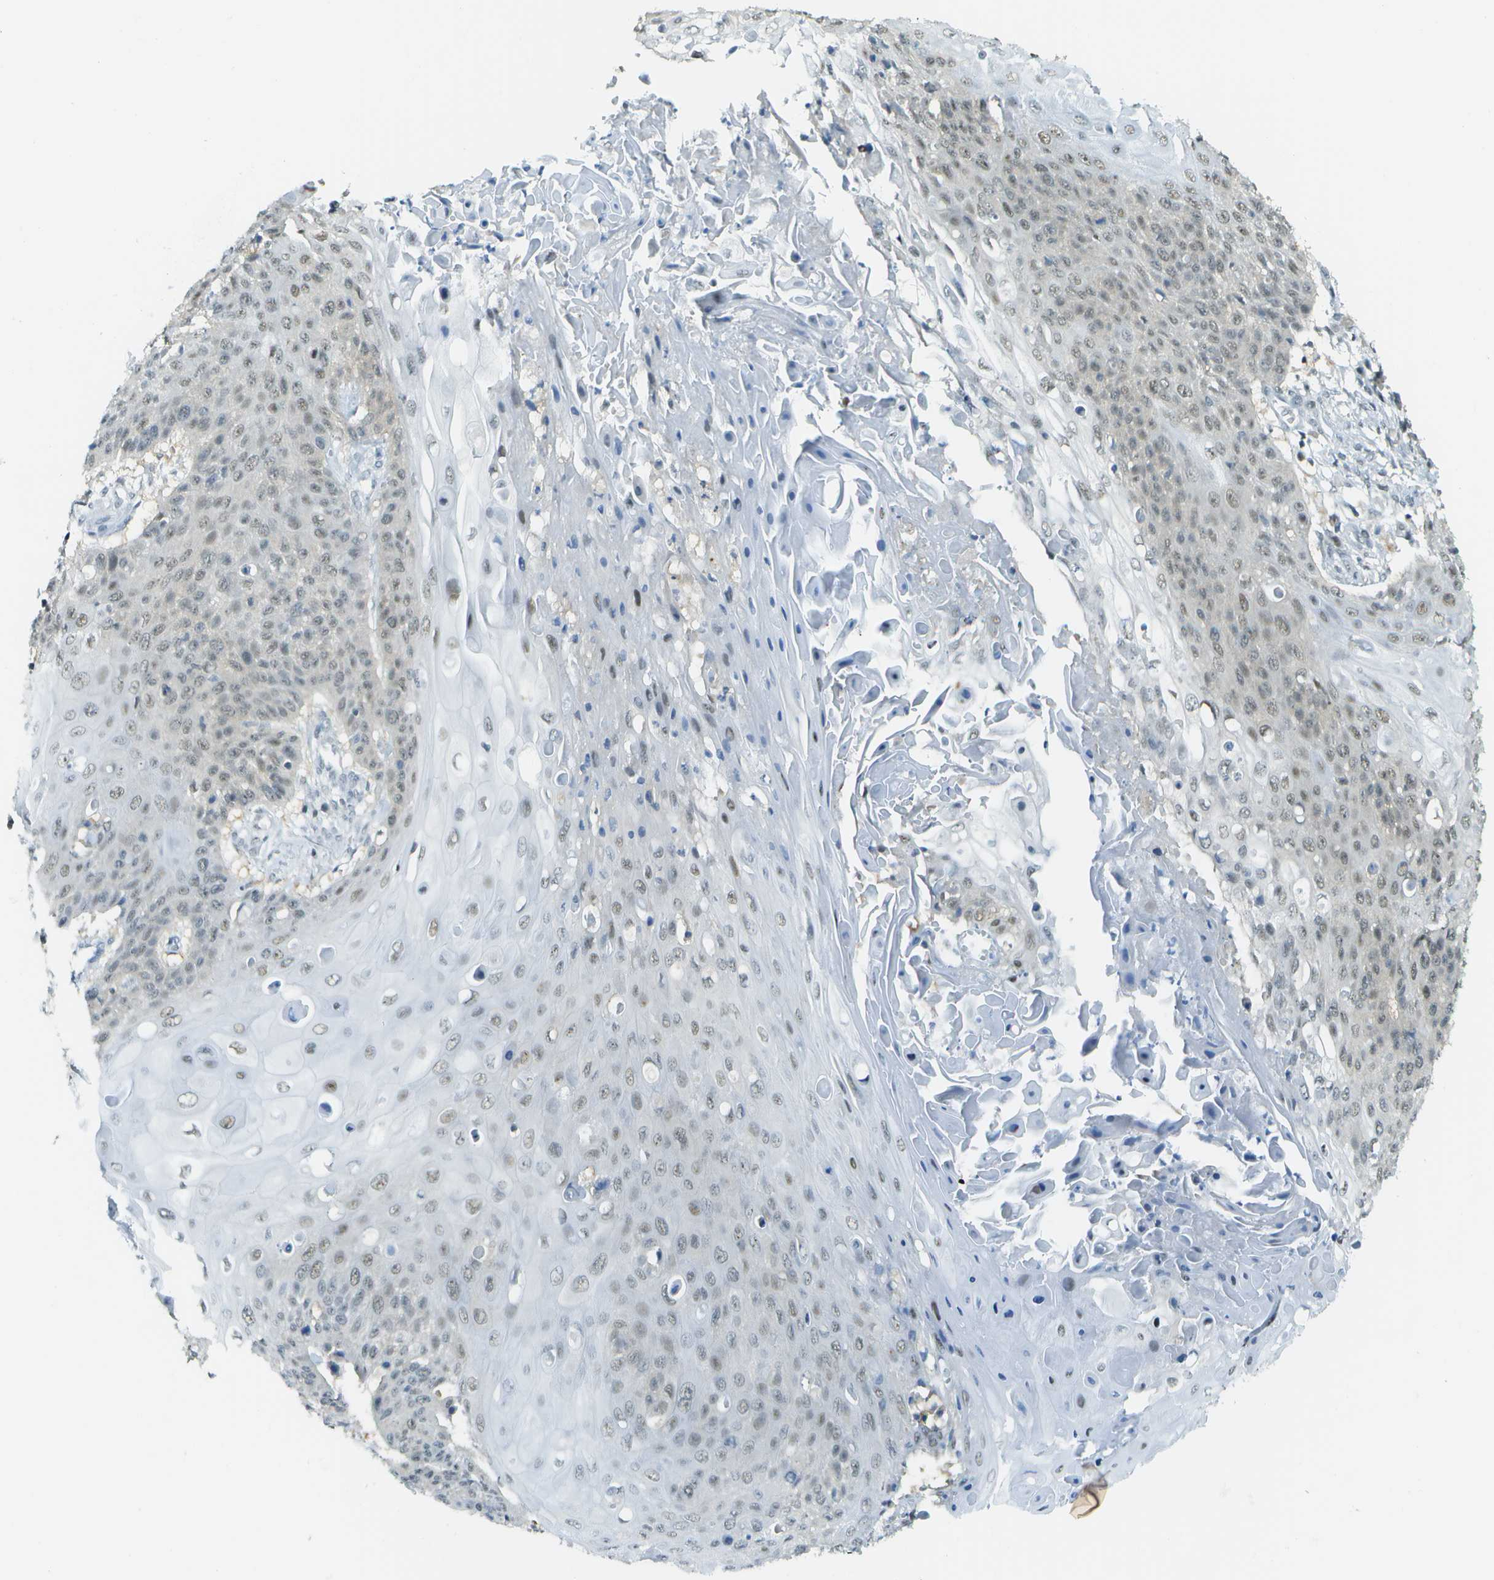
{"staining": {"intensity": "weak", "quantity": "25%-75%", "location": "nuclear"}, "tissue": "cervical cancer", "cell_type": "Tumor cells", "image_type": "cancer", "snomed": [{"axis": "morphology", "description": "Squamous cell carcinoma, NOS"}, {"axis": "topography", "description": "Cervix"}], "caption": "Immunohistochemistry of human cervical squamous cell carcinoma displays low levels of weak nuclear expression in approximately 25%-75% of tumor cells. The protein is stained brown, and the nuclei are stained in blue (DAB IHC with brightfield microscopy, high magnification).", "gene": "NEK11", "patient": {"sex": "female", "age": 39}}